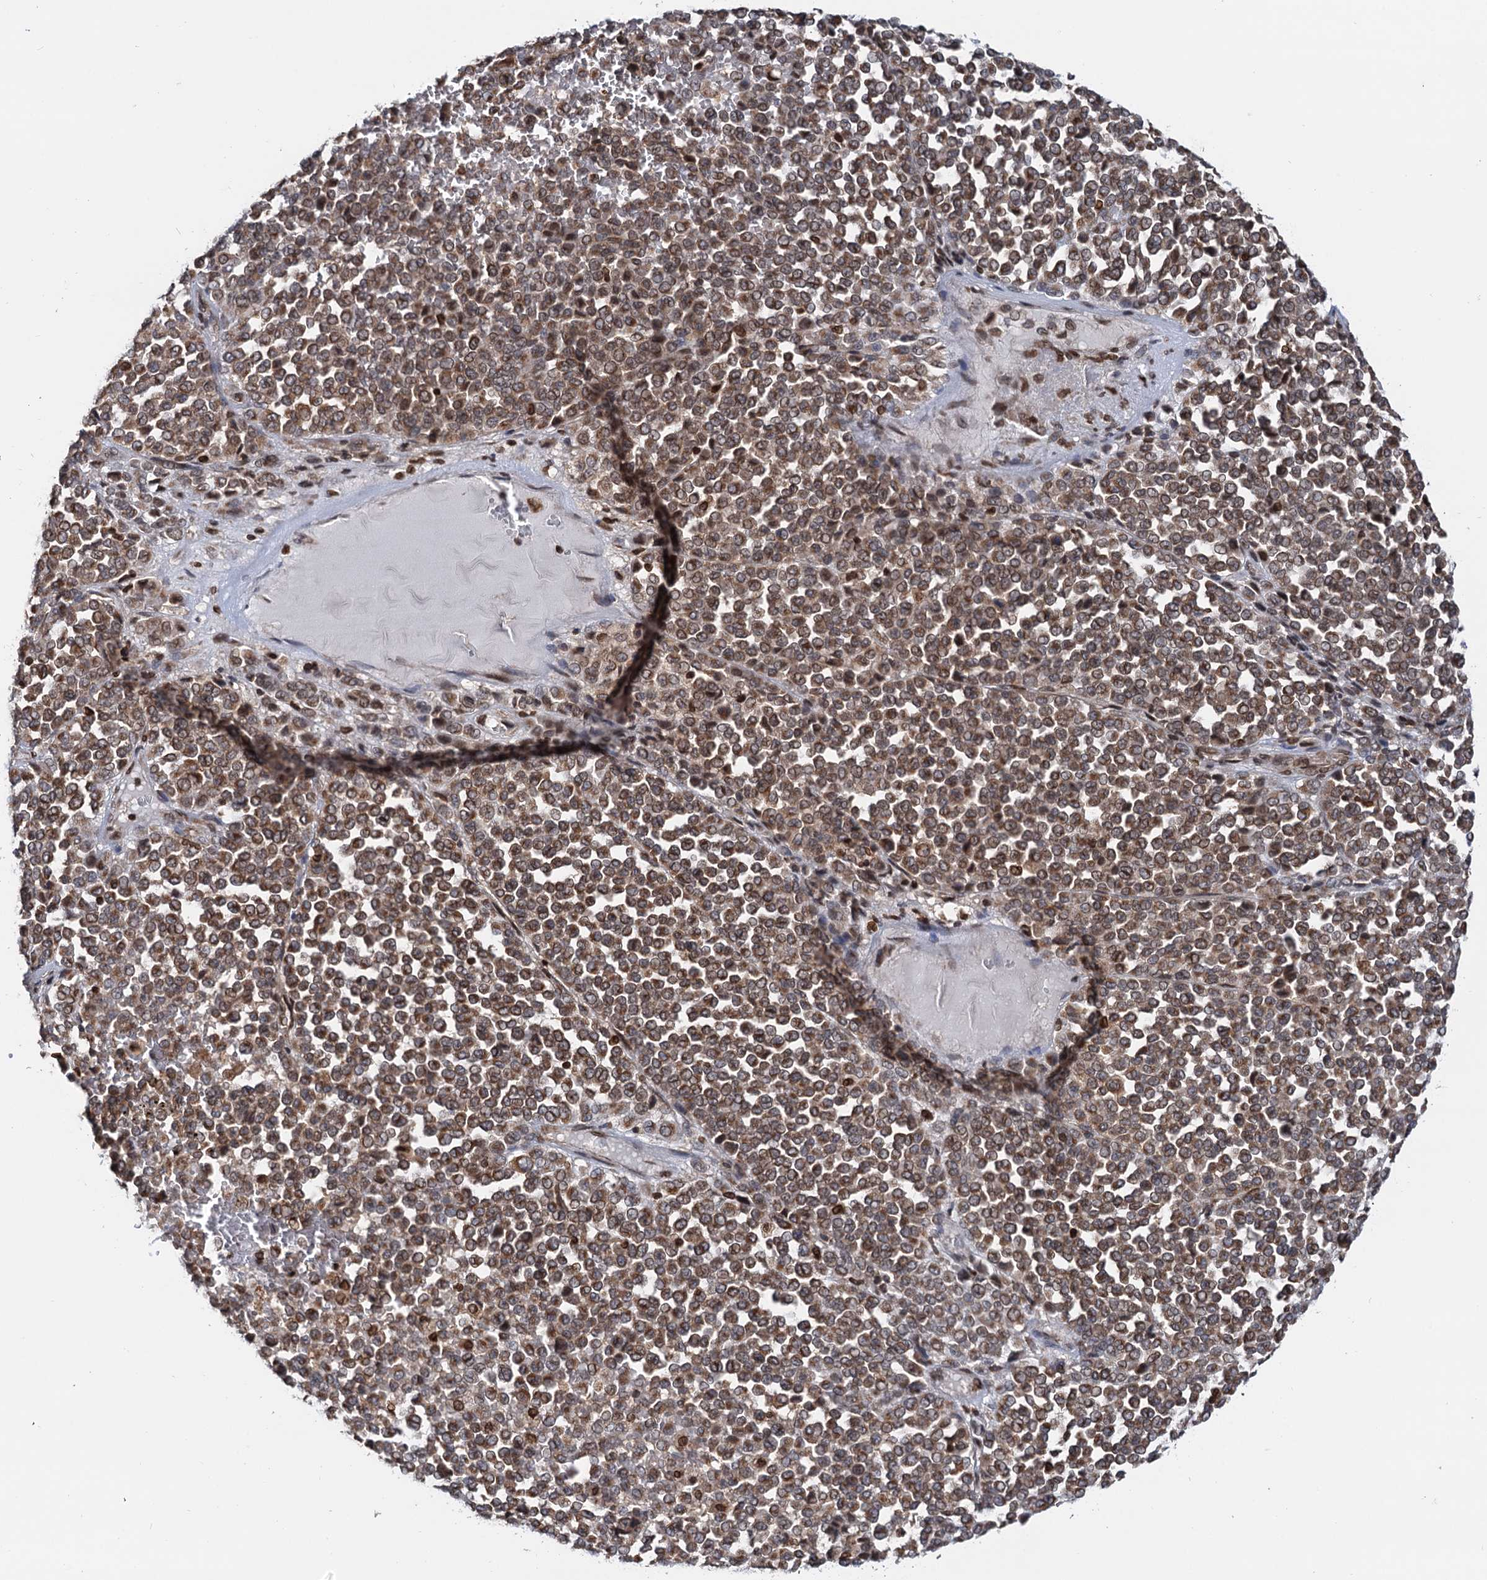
{"staining": {"intensity": "moderate", "quantity": ">75%", "location": "cytoplasmic/membranous,nuclear"}, "tissue": "melanoma", "cell_type": "Tumor cells", "image_type": "cancer", "snomed": [{"axis": "morphology", "description": "Malignant melanoma, Metastatic site"}, {"axis": "topography", "description": "Pancreas"}], "caption": "Protein analysis of melanoma tissue reveals moderate cytoplasmic/membranous and nuclear positivity in approximately >75% of tumor cells.", "gene": "ZC3H13", "patient": {"sex": "female", "age": 30}}